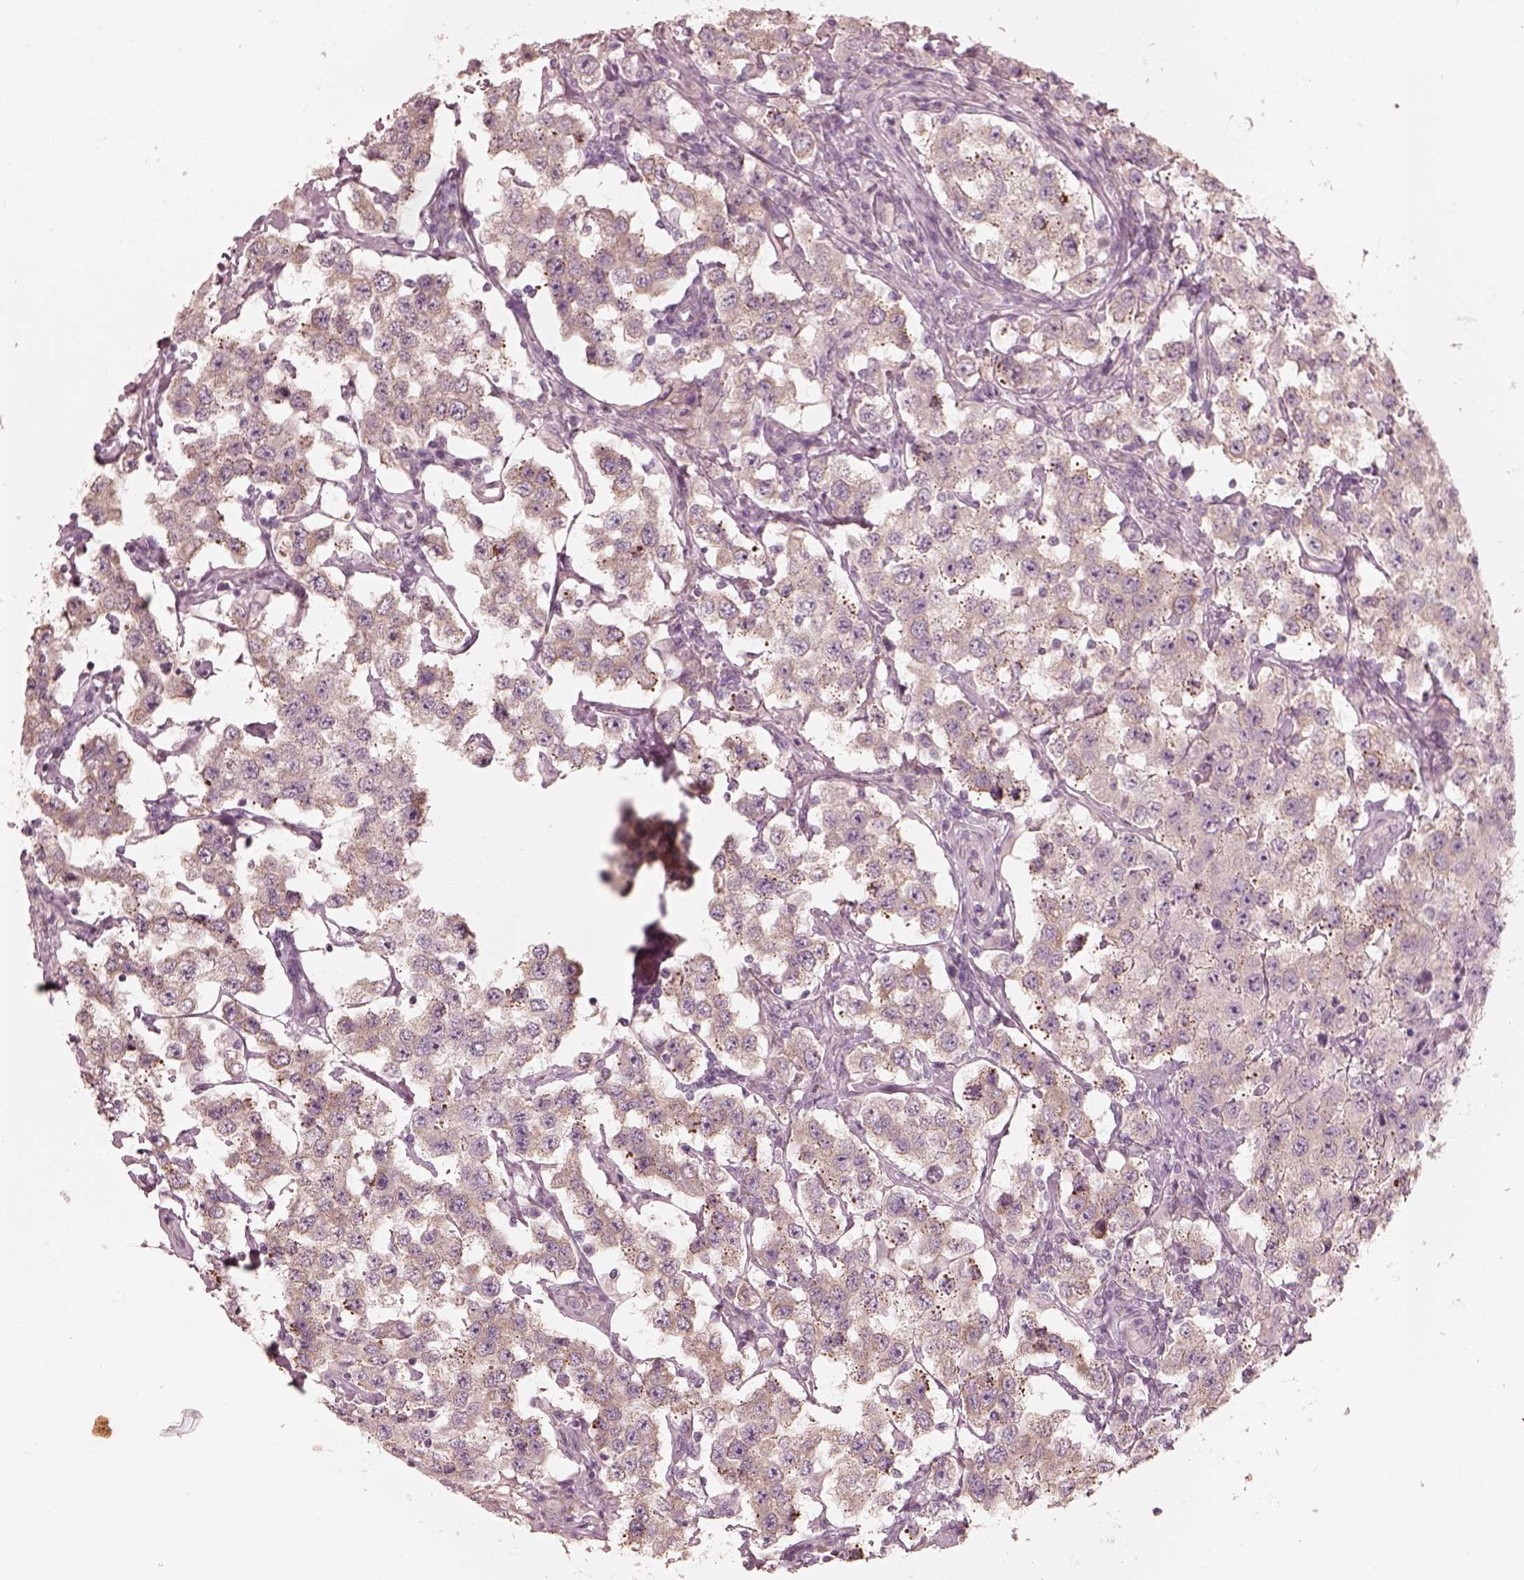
{"staining": {"intensity": "negative", "quantity": "none", "location": "none"}, "tissue": "testis cancer", "cell_type": "Tumor cells", "image_type": "cancer", "snomed": [{"axis": "morphology", "description": "Seminoma, NOS"}, {"axis": "topography", "description": "Testis"}], "caption": "Histopathology image shows no protein expression in tumor cells of seminoma (testis) tissue. (IHC, brightfield microscopy, high magnification).", "gene": "RAB3C", "patient": {"sex": "male", "age": 52}}